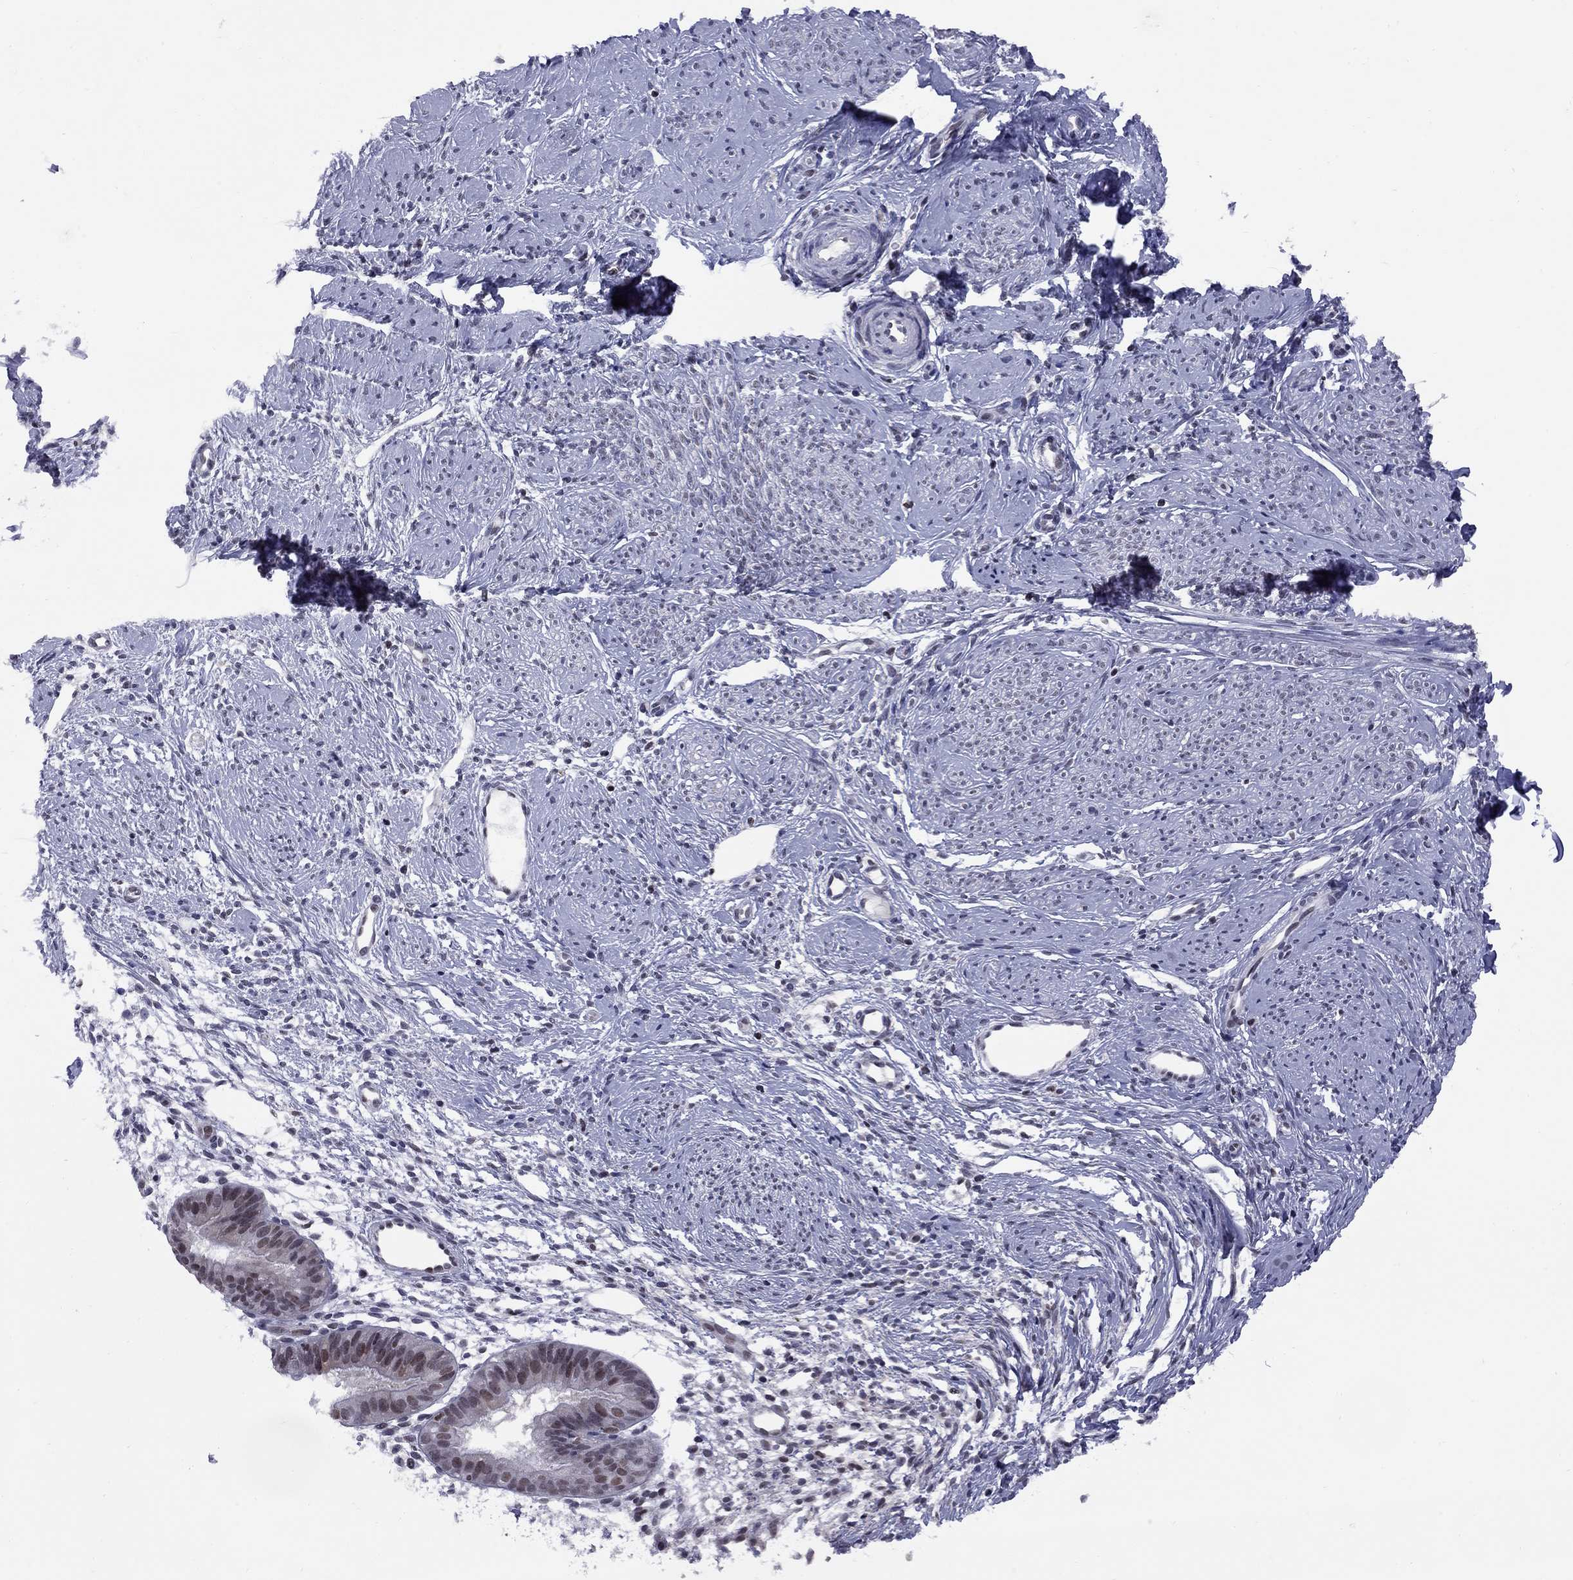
{"staining": {"intensity": "negative", "quantity": "none", "location": "none"}, "tissue": "smooth muscle", "cell_type": "Smooth muscle cells", "image_type": "normal", "snomed": [{"axis": "morphology", "description": "Normal tissue, NOS"}, {"axis": "topography", "description": "Smooth muscle"}], "caption": "Immunohistochemistry of unremarkable smooth muscle exhibits no positivity in smooth muscle cells.", "gene": "TAF9", "patient": {"sex": "female", "age": 48}}